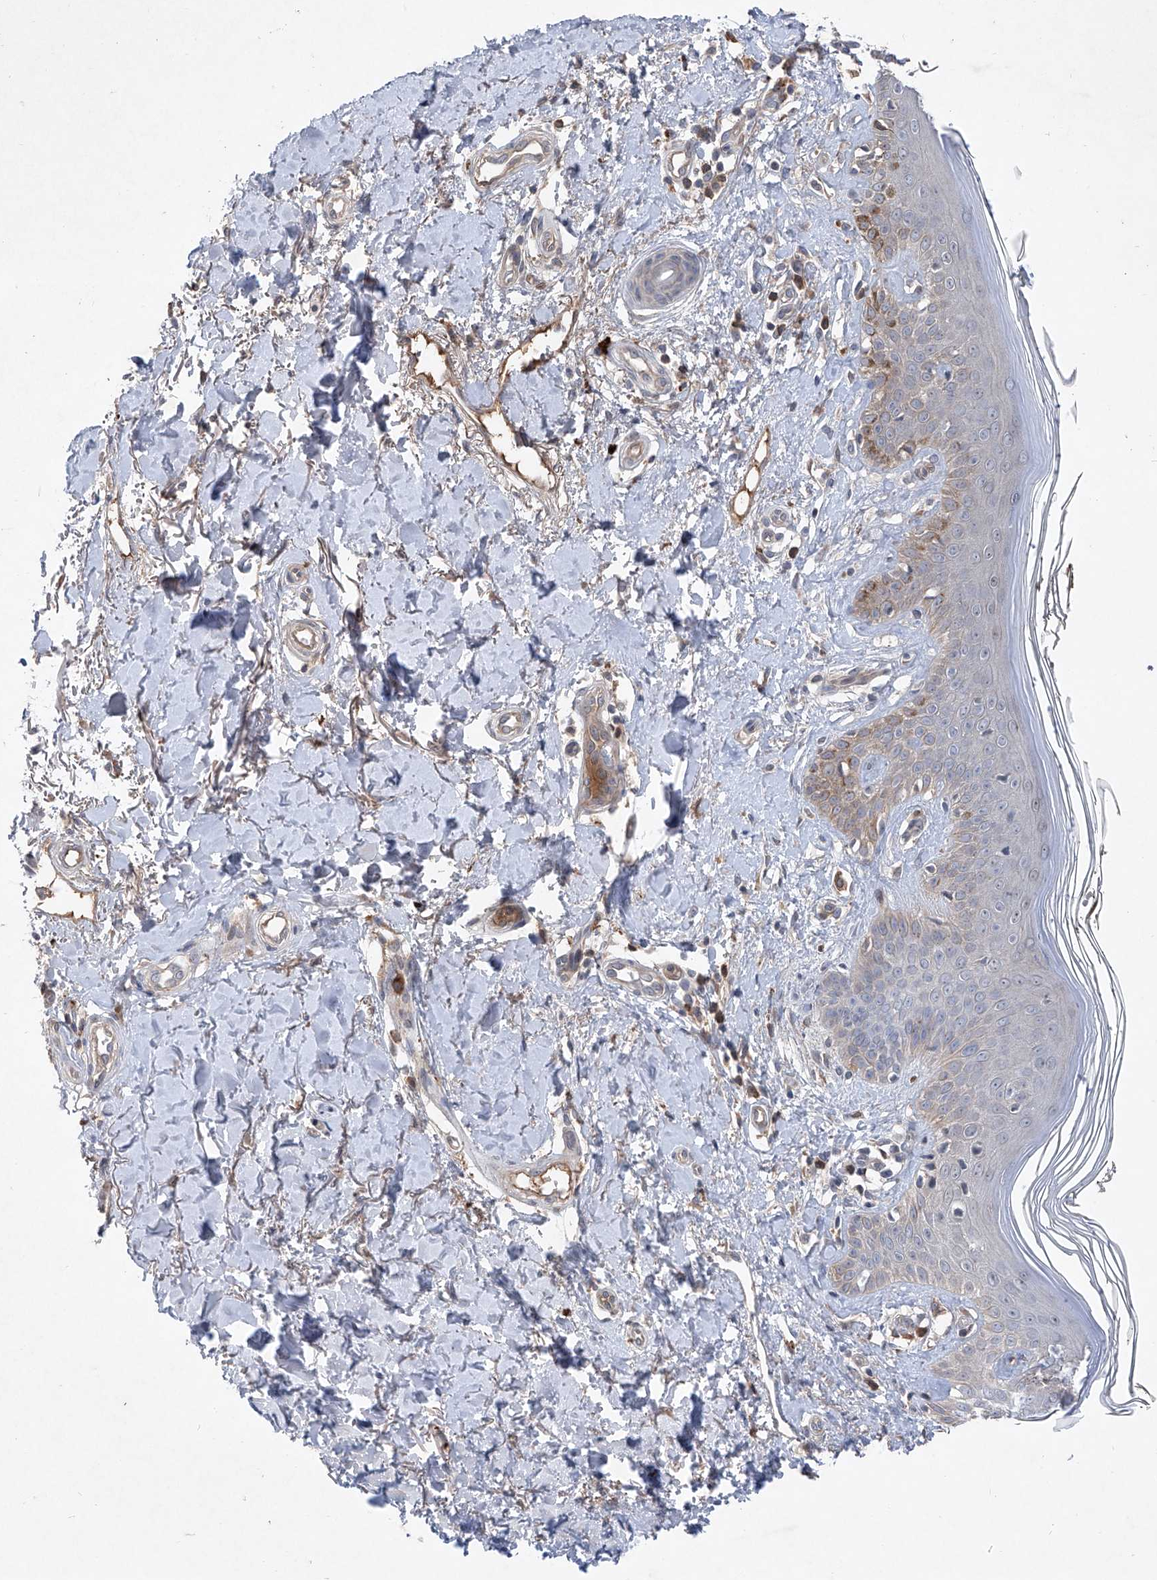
{"staining": {"intensity": "weak", "quantity": "25%-75%", "location": "cytoplasmic/membranous"}, "tissue": "skin", "cell_type": "Fibroblasts", "image_type": "normal", "snomed": [{"axis": "morphology", "description": "Normal tissue, NOS"}, {"axis": "topography", "description": "Skin"}], "caption": "Immunohistochemical staining of benign human skin reveals low levels of weak cytoplasmic/membranous positivity in approximately 25%-75% of fibroblasts.", "gene": "FAM135A", "patient": {"sex": "female", "age": 64}}